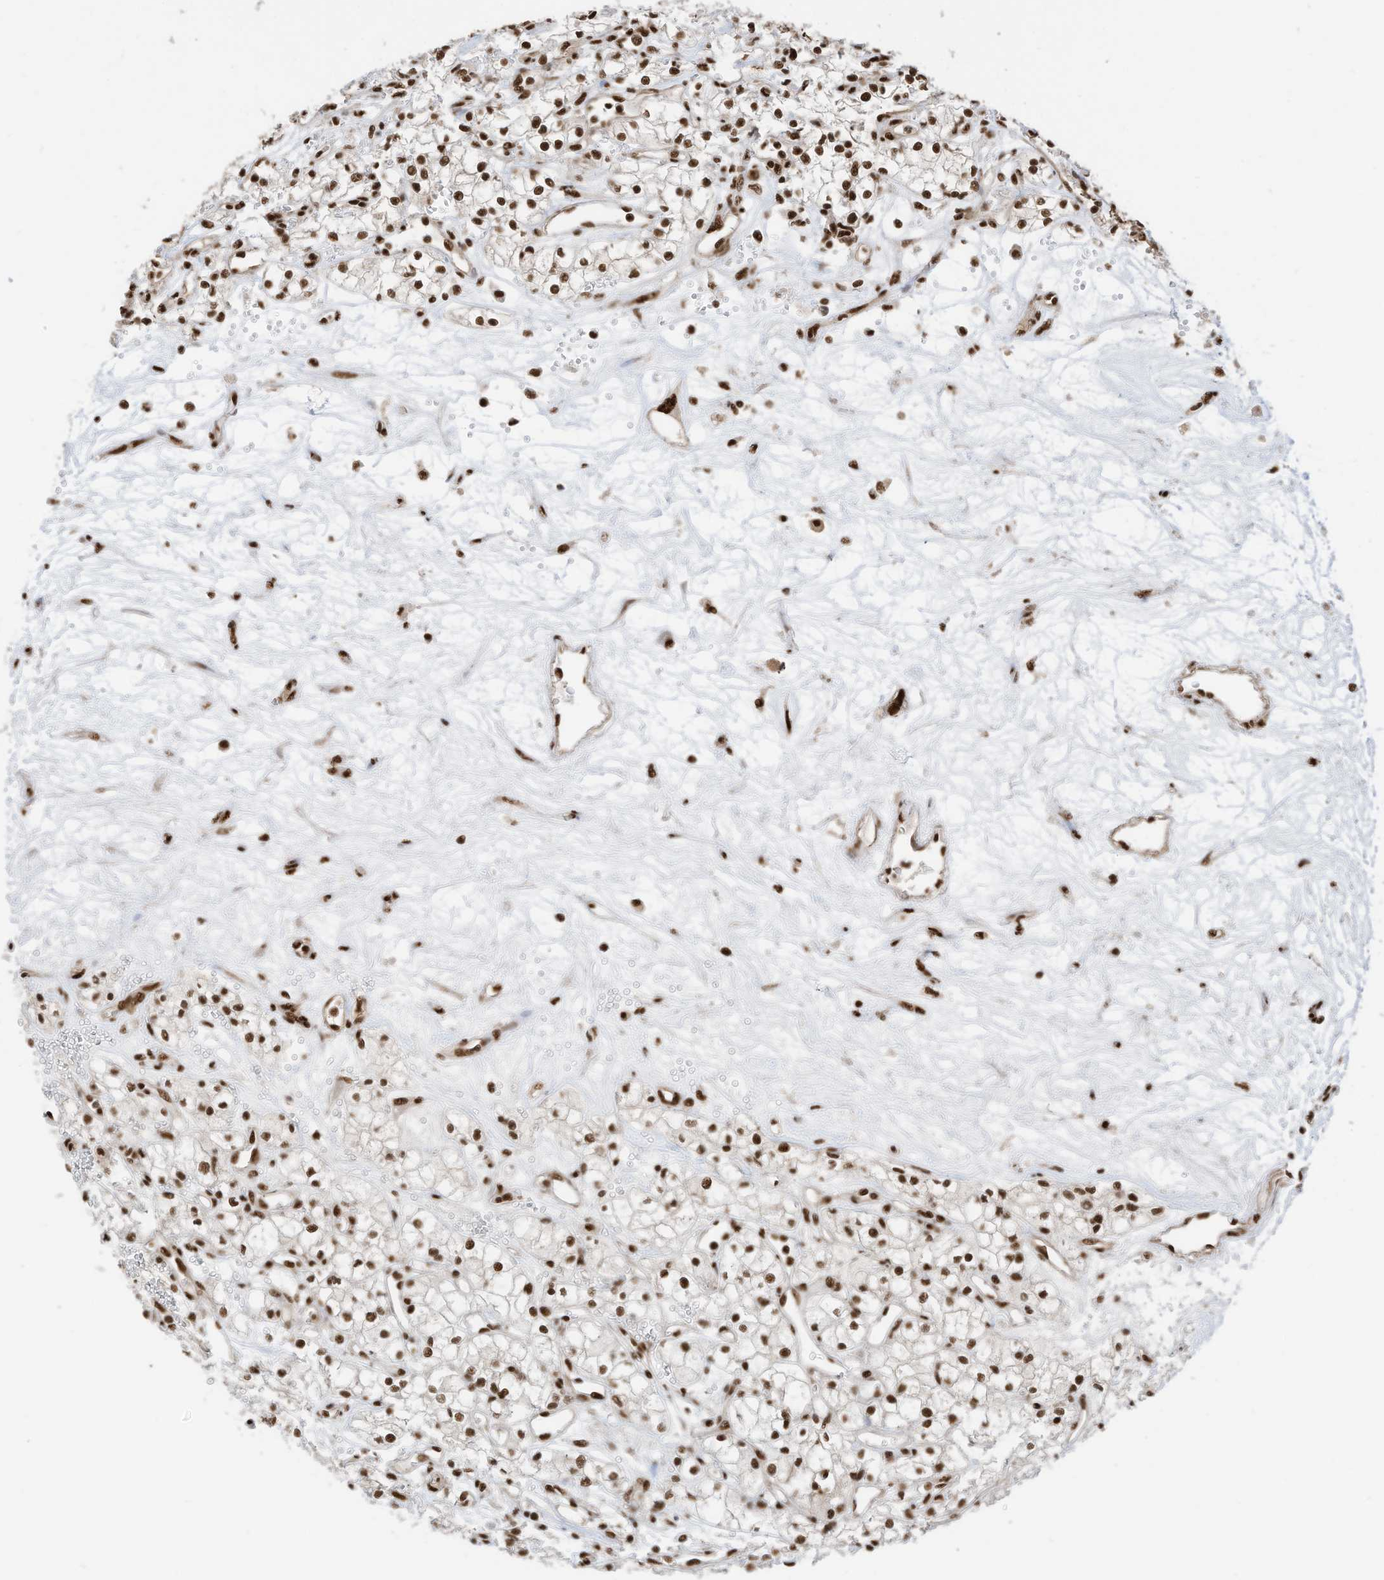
{"staining": {"intensity": "moderate", "quantity": ">75%", "location": "nuclear"}, "tissue": "renal cancer", "cell_type": "Tumor cells", "image_type": "cancer", "snomed": [{"axis": "morphology", "description": "Adenocarcinoma, NOS"}, {"axis": "topography", "description": "Kidney"}], "caption": "A brown stain shows moderate nuclear expression of a protein in renal cancer tumor cells. Nuclei are stained in blue.", "gene": "SF3A3", "patient": {"sex": "male", "age": 59}}